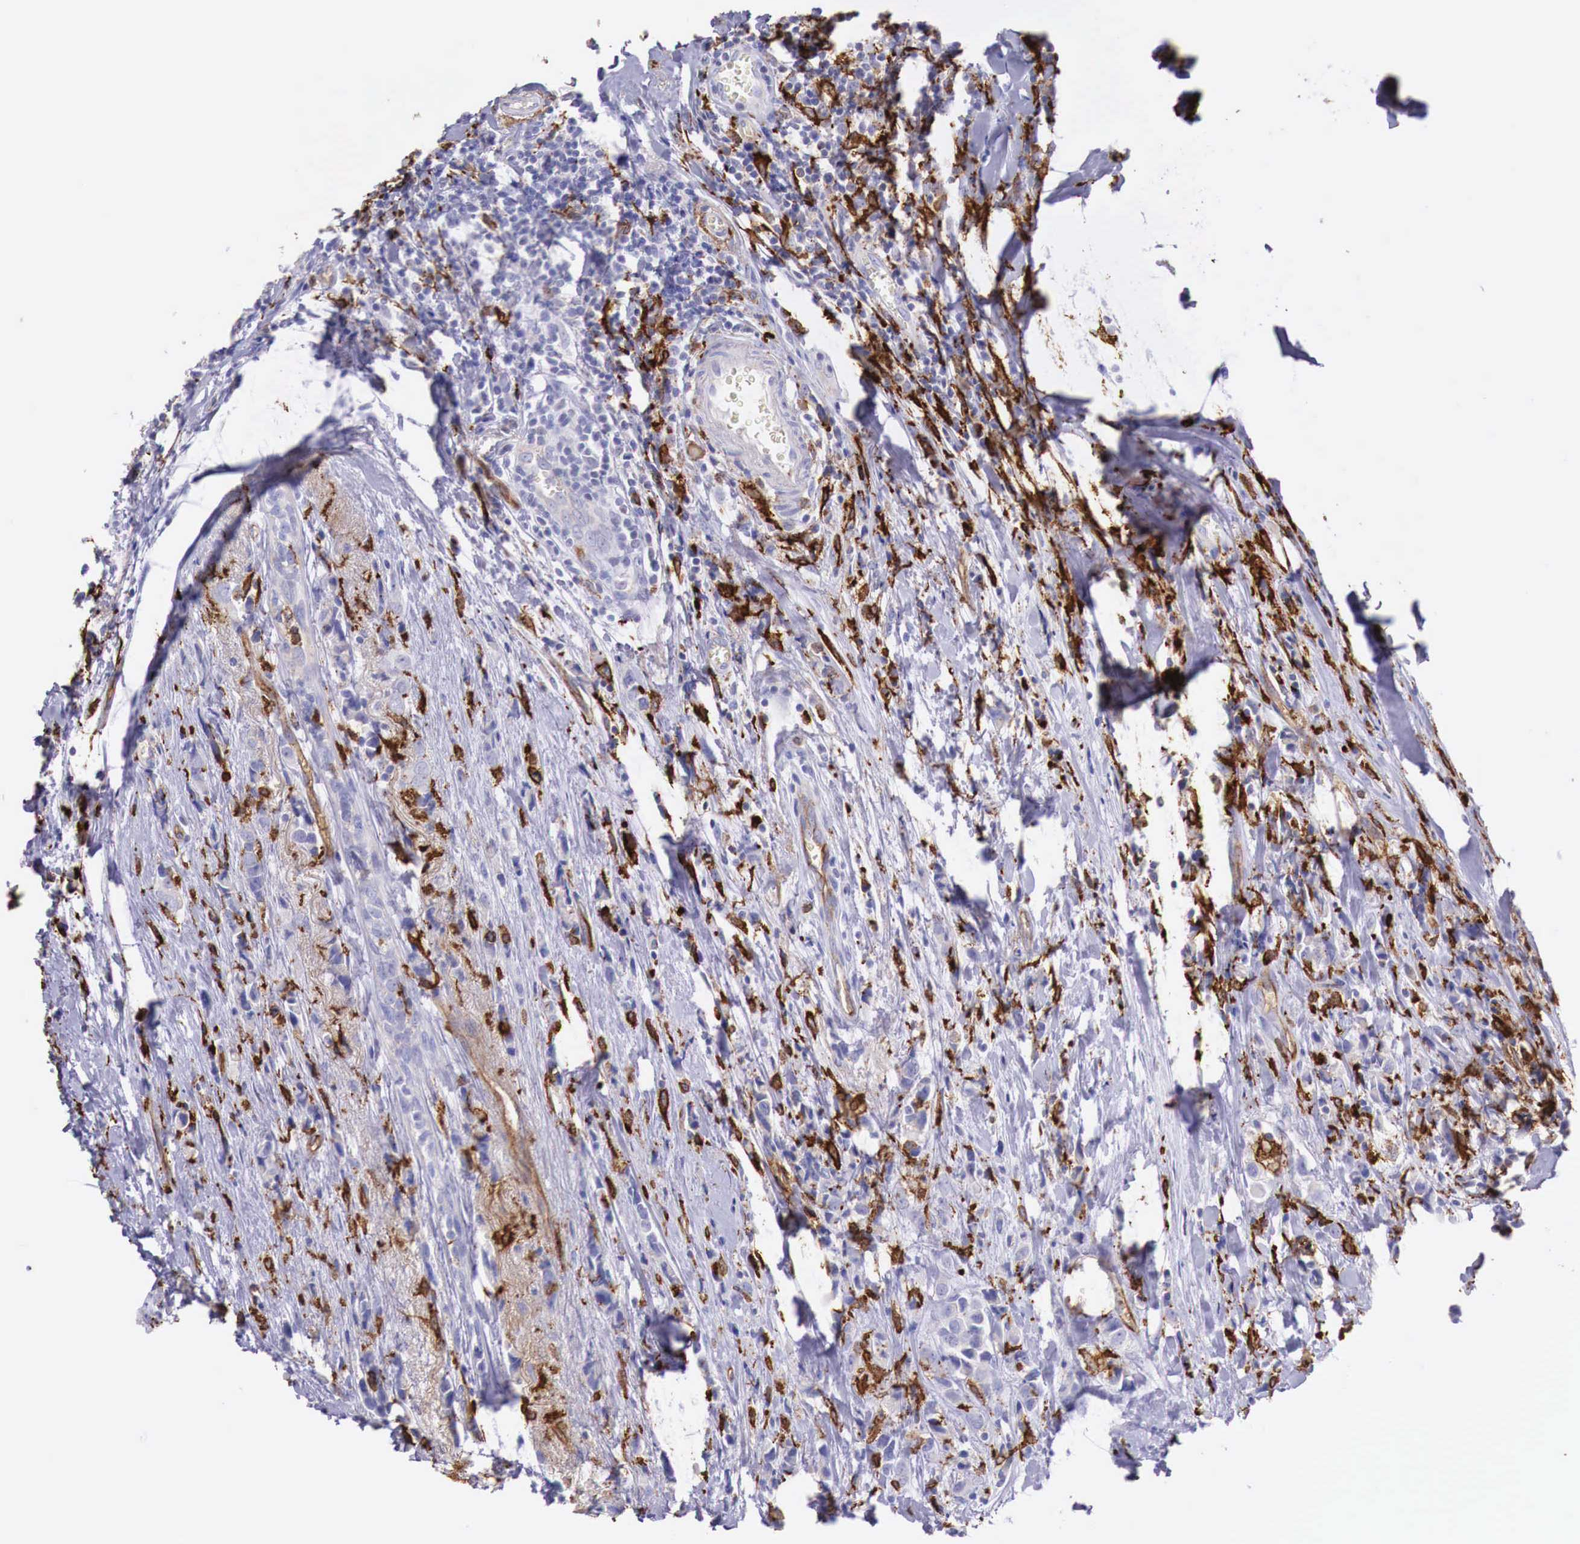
{"staining": {"intensity": "weak", "quantity": "<25%", "location": "cytoplasmic/membranous"}, "tissue": "breast cancer", "cell_type": "Tumor cells", "image_type": "cancer", "snomed": [{"axis": "morphology", "description": "Lobular carcinoma"}, {"axis": "topography", "description": "Breast"}], "caption": "Immunohistochemistry (IHC) of human lobular carcinoma (breast) demonstrates no positivity in tumor cells.", "gene": "MSR1", "patient": {"sex": "female", "age": 57}}